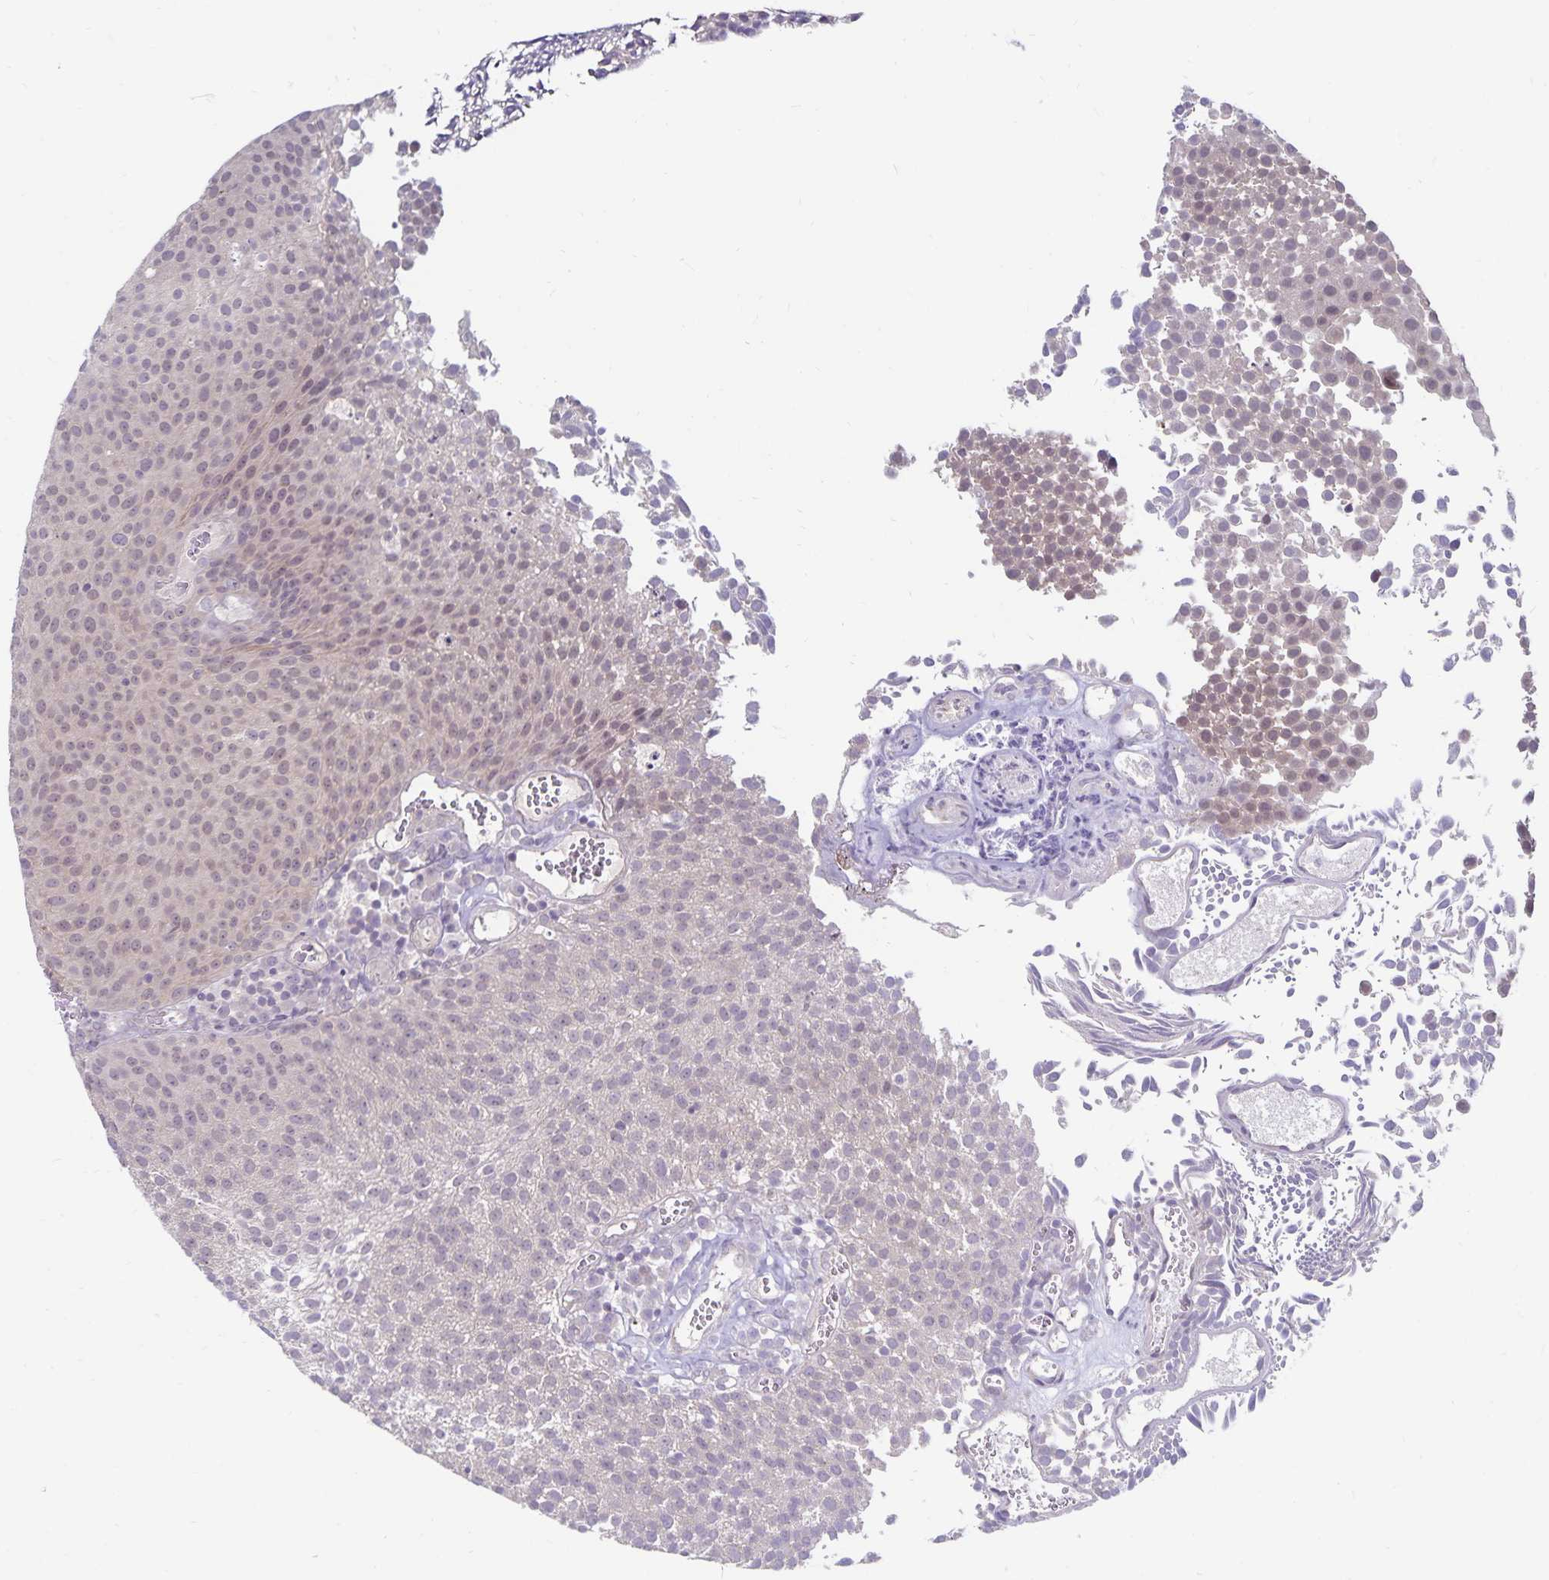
{"staining": {"intensity": "negative", "quantity": "none", "location": "none"}, "tissue": "urothelial cancer", "cell_type": "Tumor cells", "image_type": "cancer", "snomed": [{"axis": "morphology", "description": "Urothelial carcinoma, Low grade"}, {"axis": "topography", "description": "Urinary bladder"}], "caption": "IHC photomicrograph of human low-grade urothelial carcinoma stained for a protein (brown), which shows no staining in tumor cells.", "gene": "CDKN2B", "patient": {"sex": "female", "age": 79}}